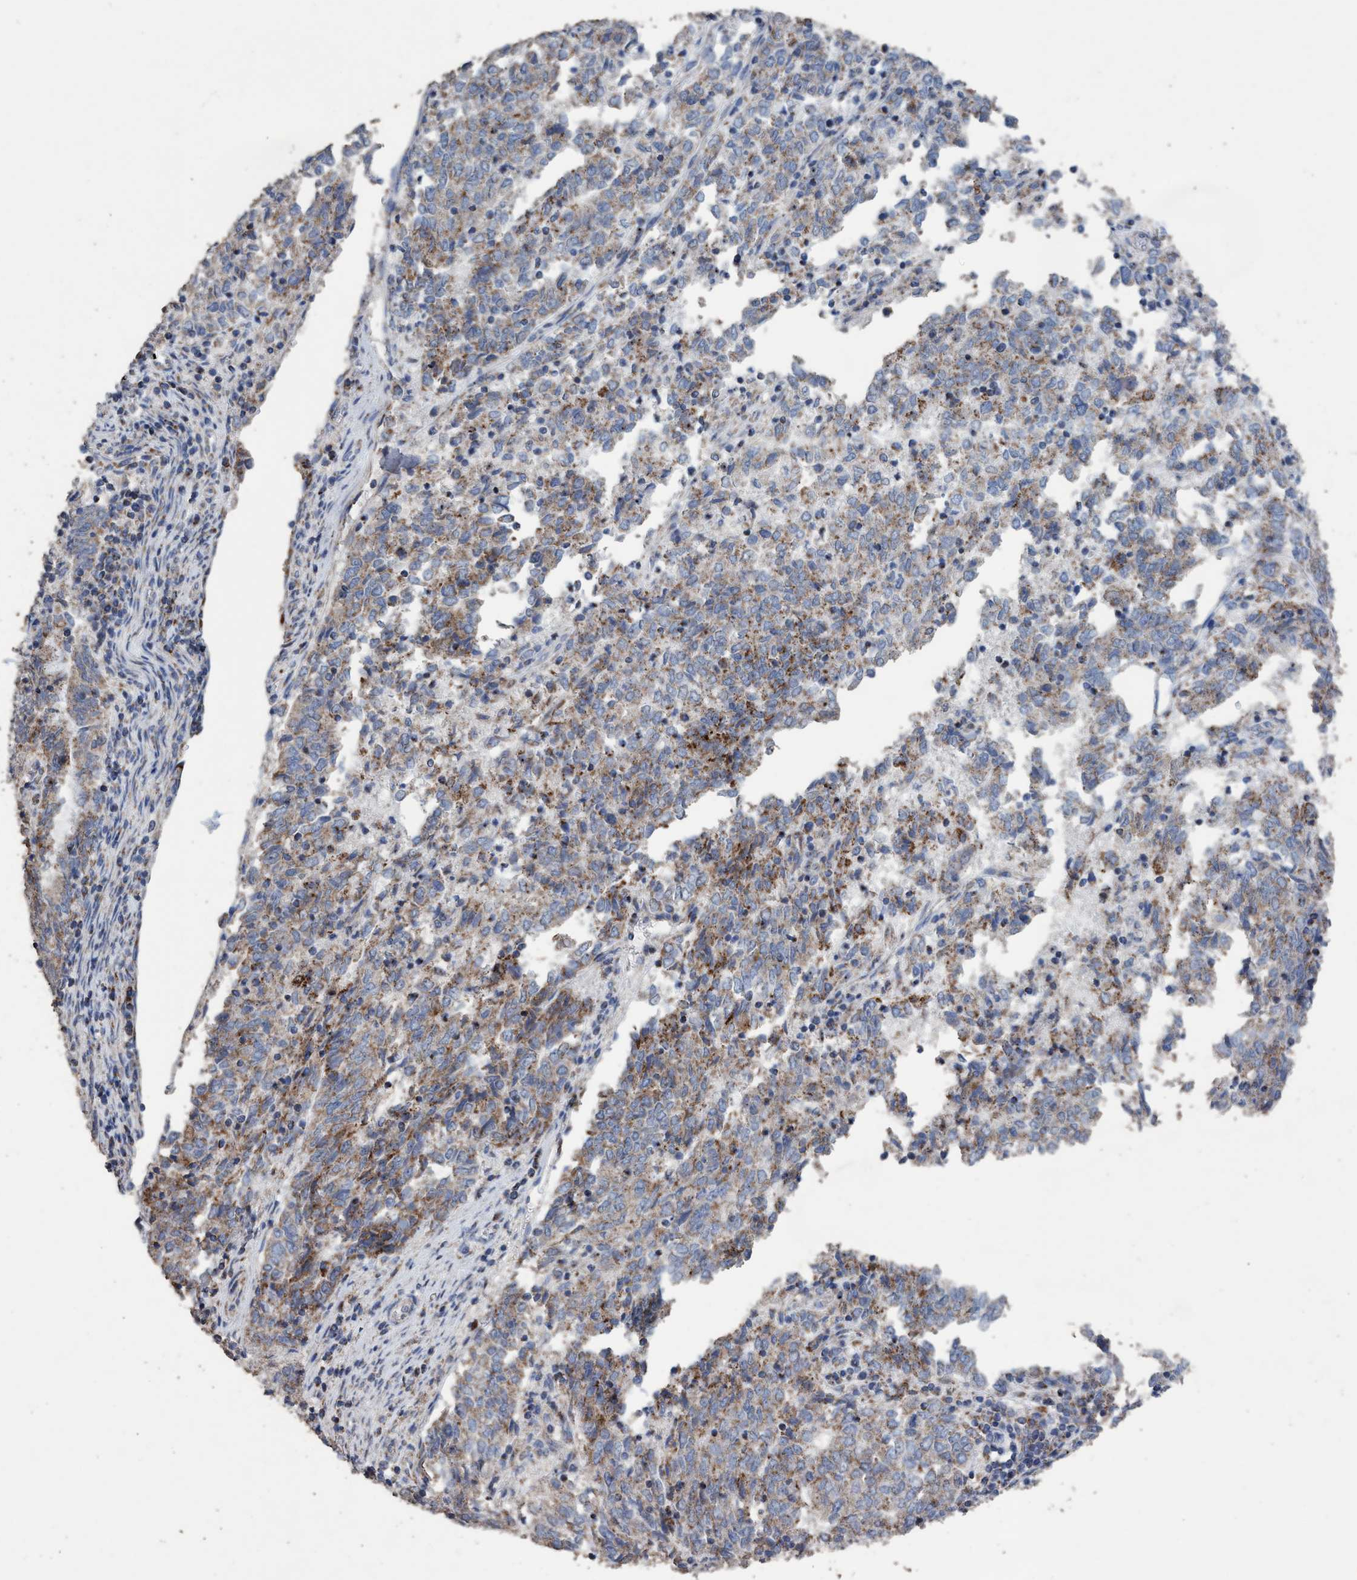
{"staining": {"intensity": "moderate", "quantity": ">75%", "location": "cytoplasmic/membranous"}, "tissue": "endometrial cancer", "cell_type": "Tumor cells", "image_type": "cancer", "snomed": [{"axis": "morphology", "description": "Adenocarcinoma, NOS"}, {"axis": "topography", "description": "Endometrium"}], "caption": "Adenocarcinoma (endometrial) stained with a protein marker demonstrates moderate staining in tumor cells.", "gene": "RSAD1", "patient": {"sex": "female", "age": 80}}